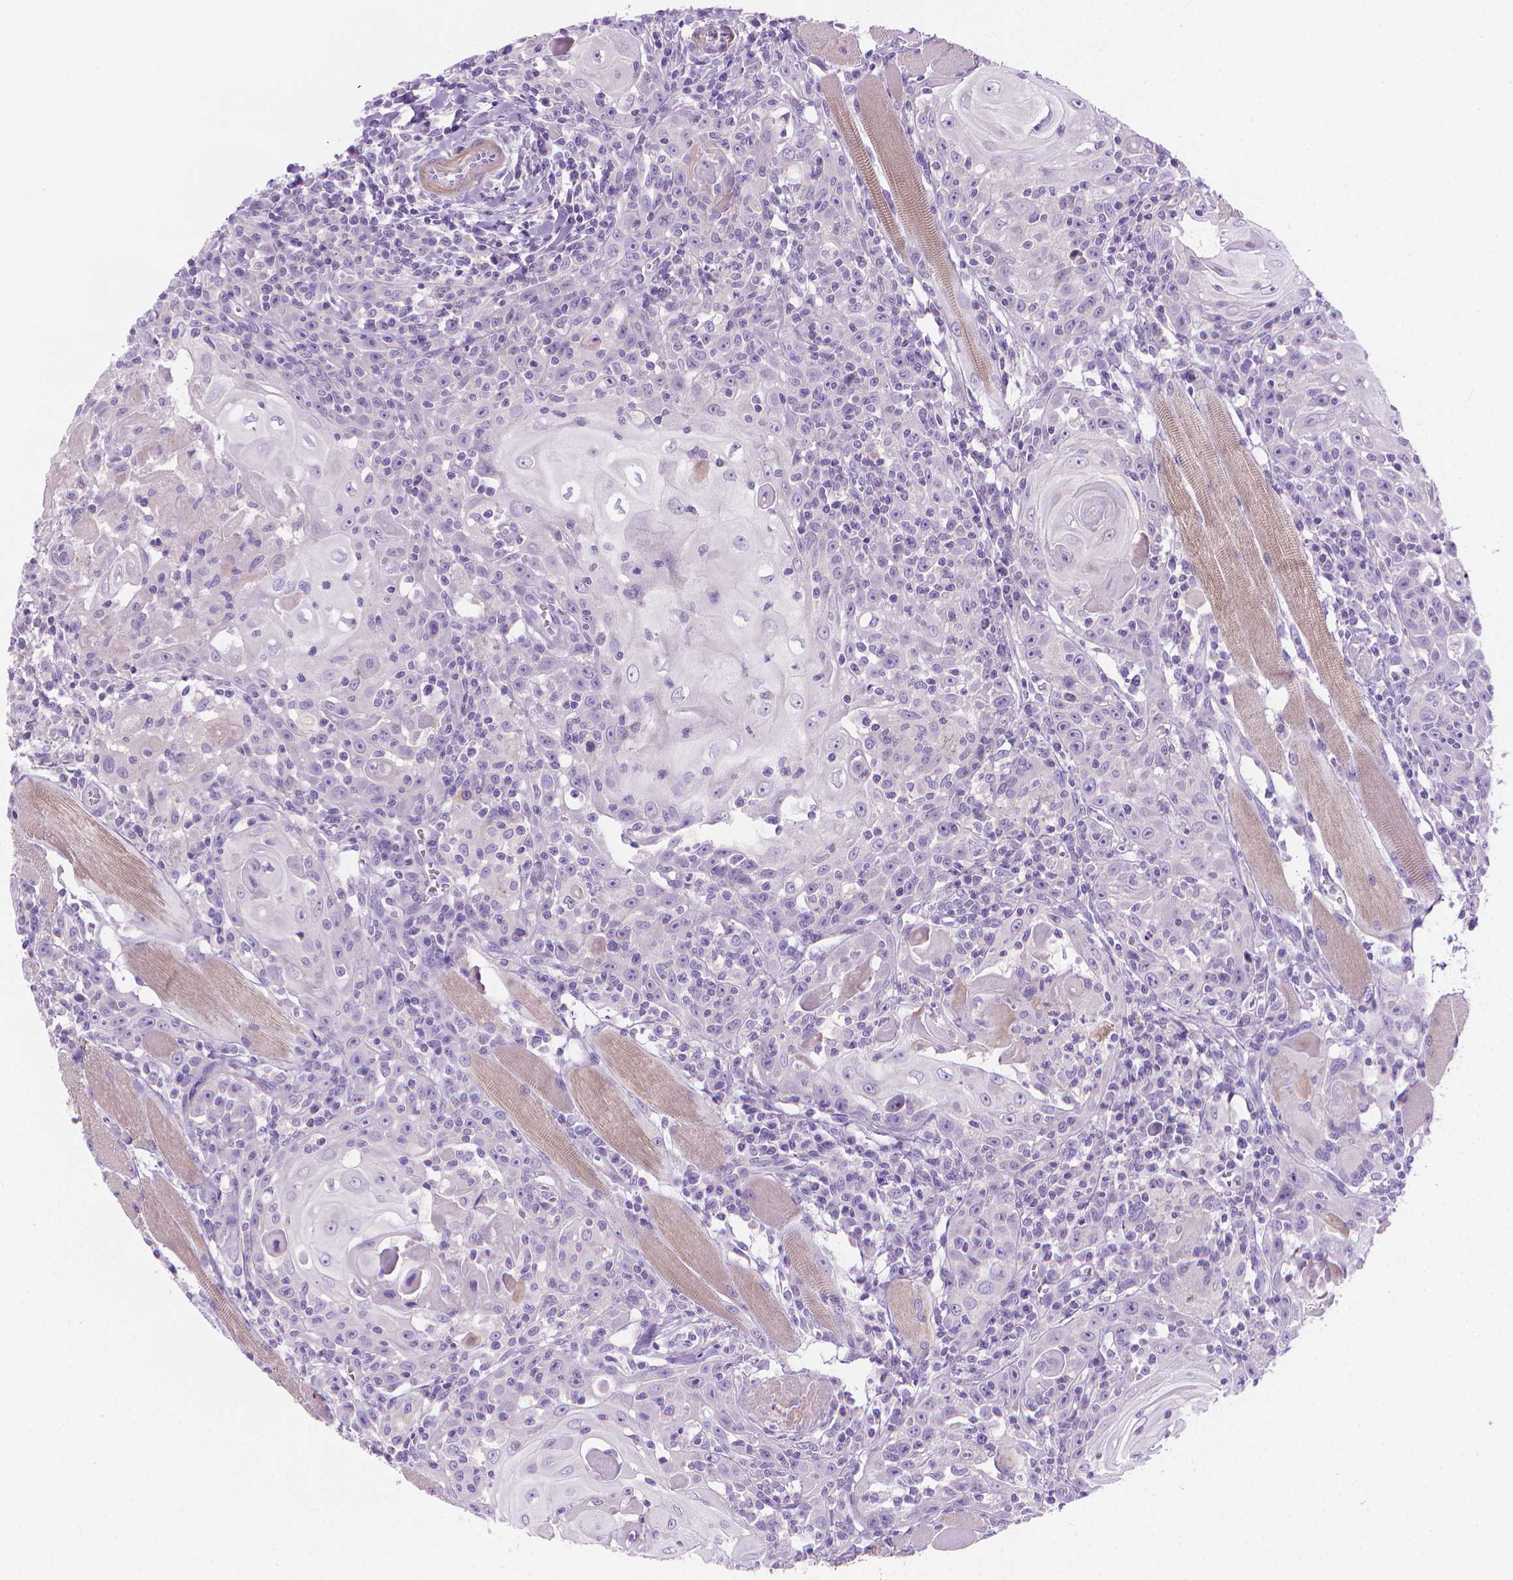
{"staining": {"intensity": "negative", "quantity": "none", "location": "none"}, "tissue": "head and neck cancer", "cell_type": "Tumor cells", "image_type": "cancer", "snomed": [{"axis": "morphology", "description": "Squamous cell carcinoma, NOS"}, {"axis": "topography", "description": "Head-Neck"}], "caption": "Immunohistochemistry of human squamous cell carcinoma (head and neck) exhibits no positivity in tumor cells.", "gene": "FASN", "patient": {"sex": "male", "age": 52}}